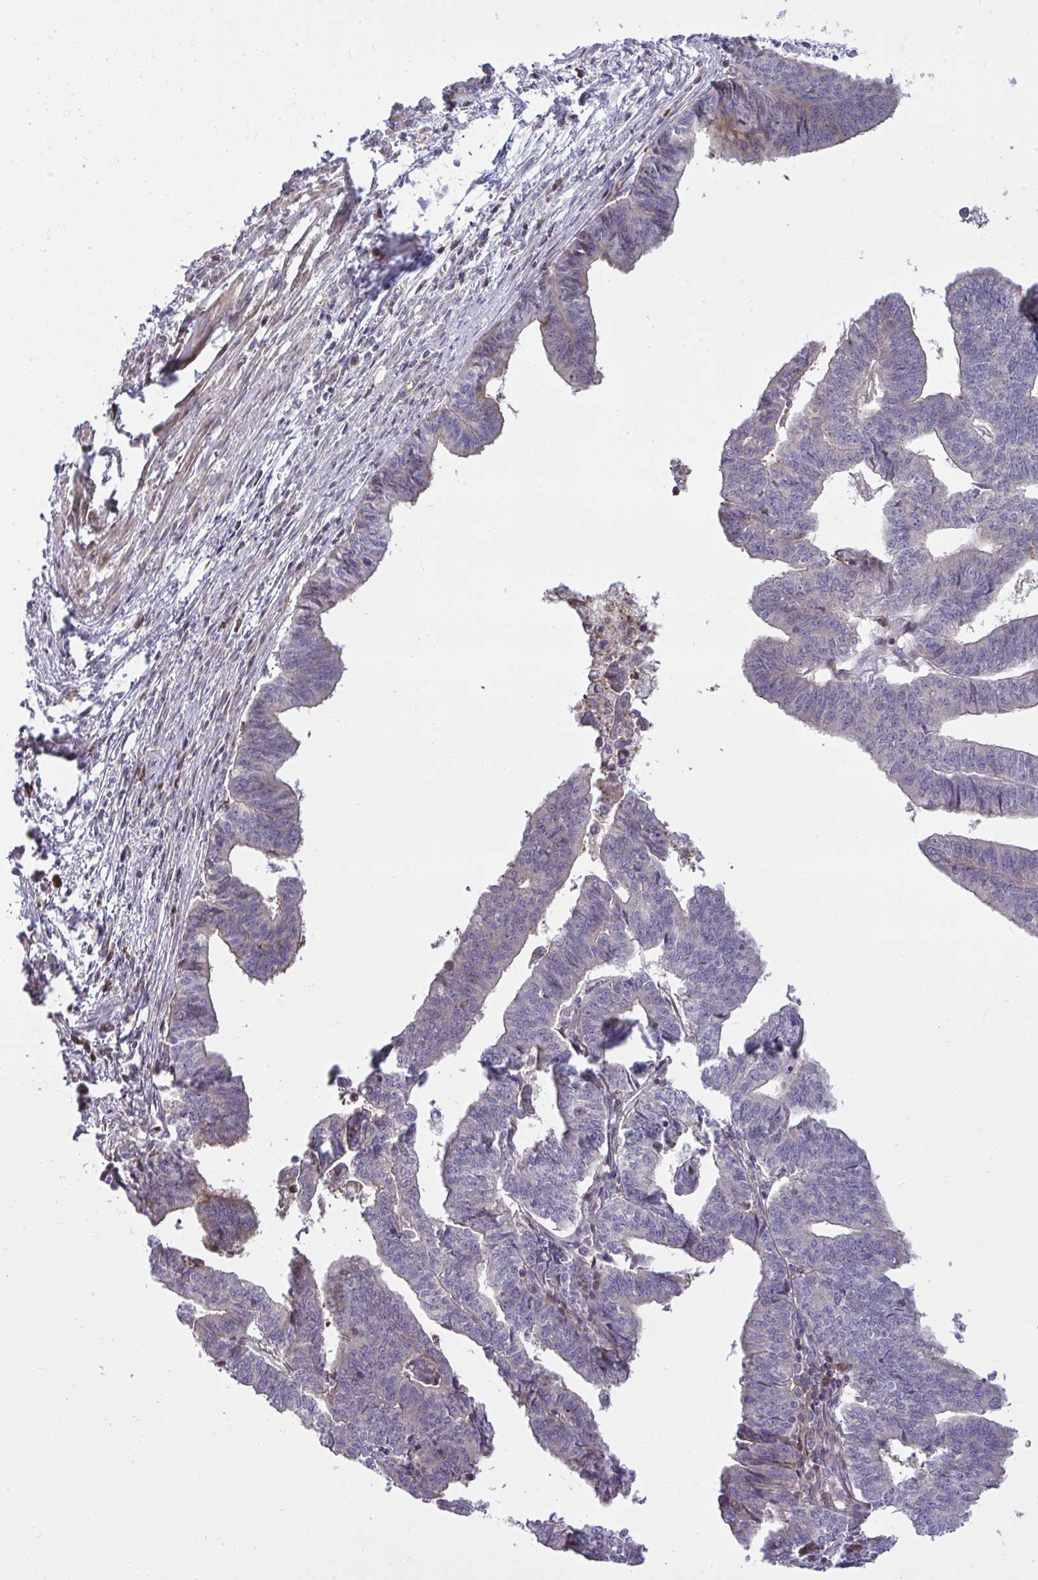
{"staining": {"intensity": "negative", "quantity": "none", "location": "none"}, "tissue": "endometrial cancer", "cell_type": "Tumor cells", "image_type": "cancer", "snomed": [{"axis": "morphology", "description": "Adenocarcinoma, NOS"}, {"axis": "topography", "description": "Endometrium"}], "caption": "IHC of endometrial adenocarcinoma shows no staining in tumor cells. Nuclei are stained in blue.", "gene": "ZSCAN9", "patient": {"sex": "female", "age": 65}}